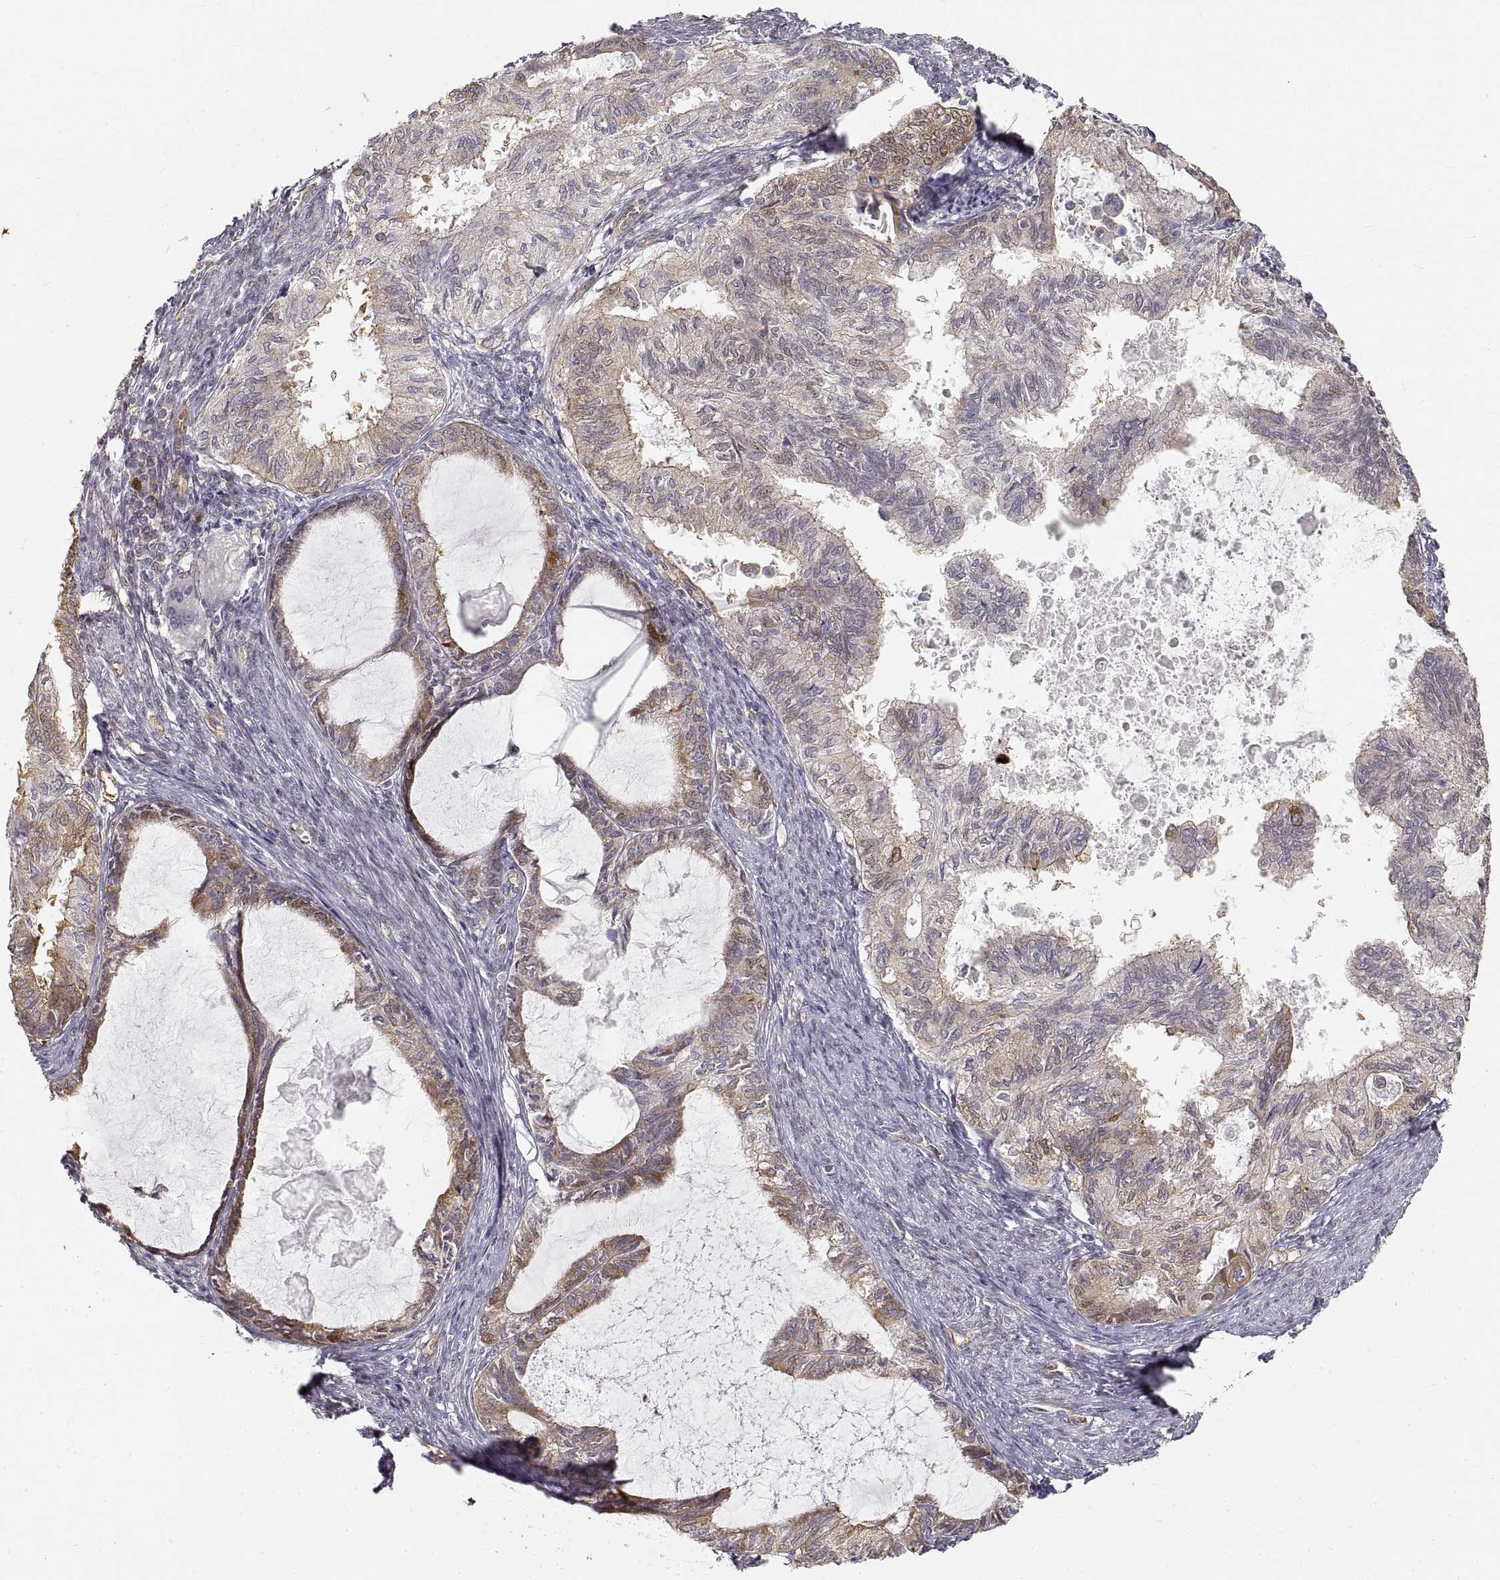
{"staining": {"intensity": "moderate", "quantity": "<25%", "location": "cytoplasmic/membranous"}, "tissue": "endometrial cancer", "cell_type": "Tumor cells", "image_type": "cancer", "snomed": [{"axis": "morphology", "description": "Adenocarcinoma, NOS"}, {"axis": "topography", "description": "Endometrium"}], "caption": "Immunohistochemical staining of human endometrial adenocarcinoma exhibits moderate cytoplasmic/membranous protein positivity in about <25% of tumor cells.", "gene": "HSP90AB1", "patient": {"sex": "female", "age": 86}}